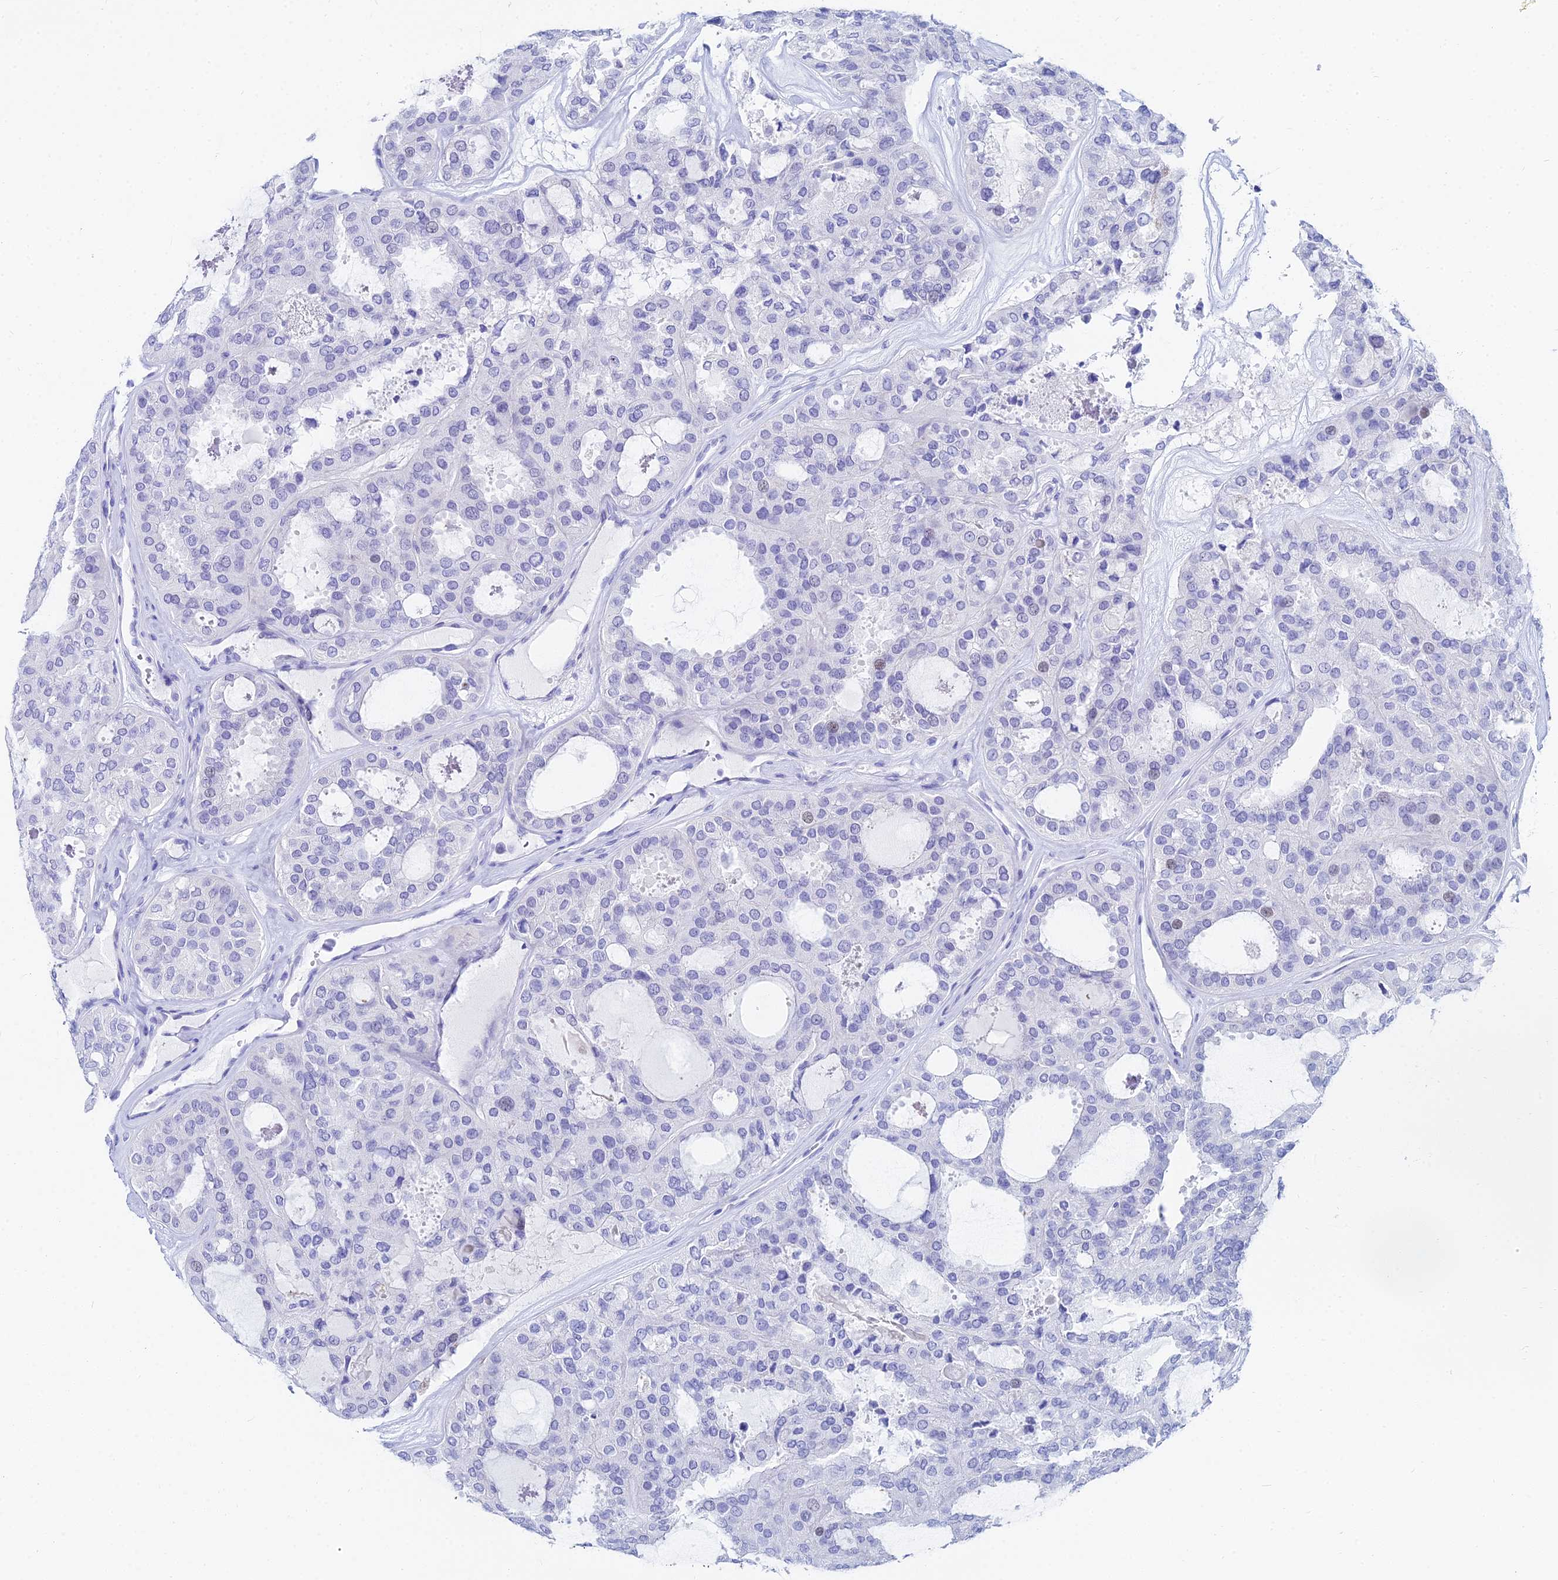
{"staining": {"intensity": "negative", "quantity": "none", "location": "none"}, "tissue": "thyroid cancer", "cell_type": "Tumor cells", "image_type": "cancer", "snomed": [{"axis": "morphology", "description": "Follicular adenoma carcinoma, NOS"}, {"axis": "topography", "description": "Thyroid gland"}], "caption": "This micrograph is of thyroid follicular adenoma carcinoma stained with immunohistochemistry (IHC) to label a protein in brown with the nuclei are counter-stained blue. There is no expression in tumor cells. The staining is performed using DAB brown chromogen with nuclei counter-stained in using hematoxylin.", "gene": "HSPA1L", "patient": {"sex": "male", "age": 75}}